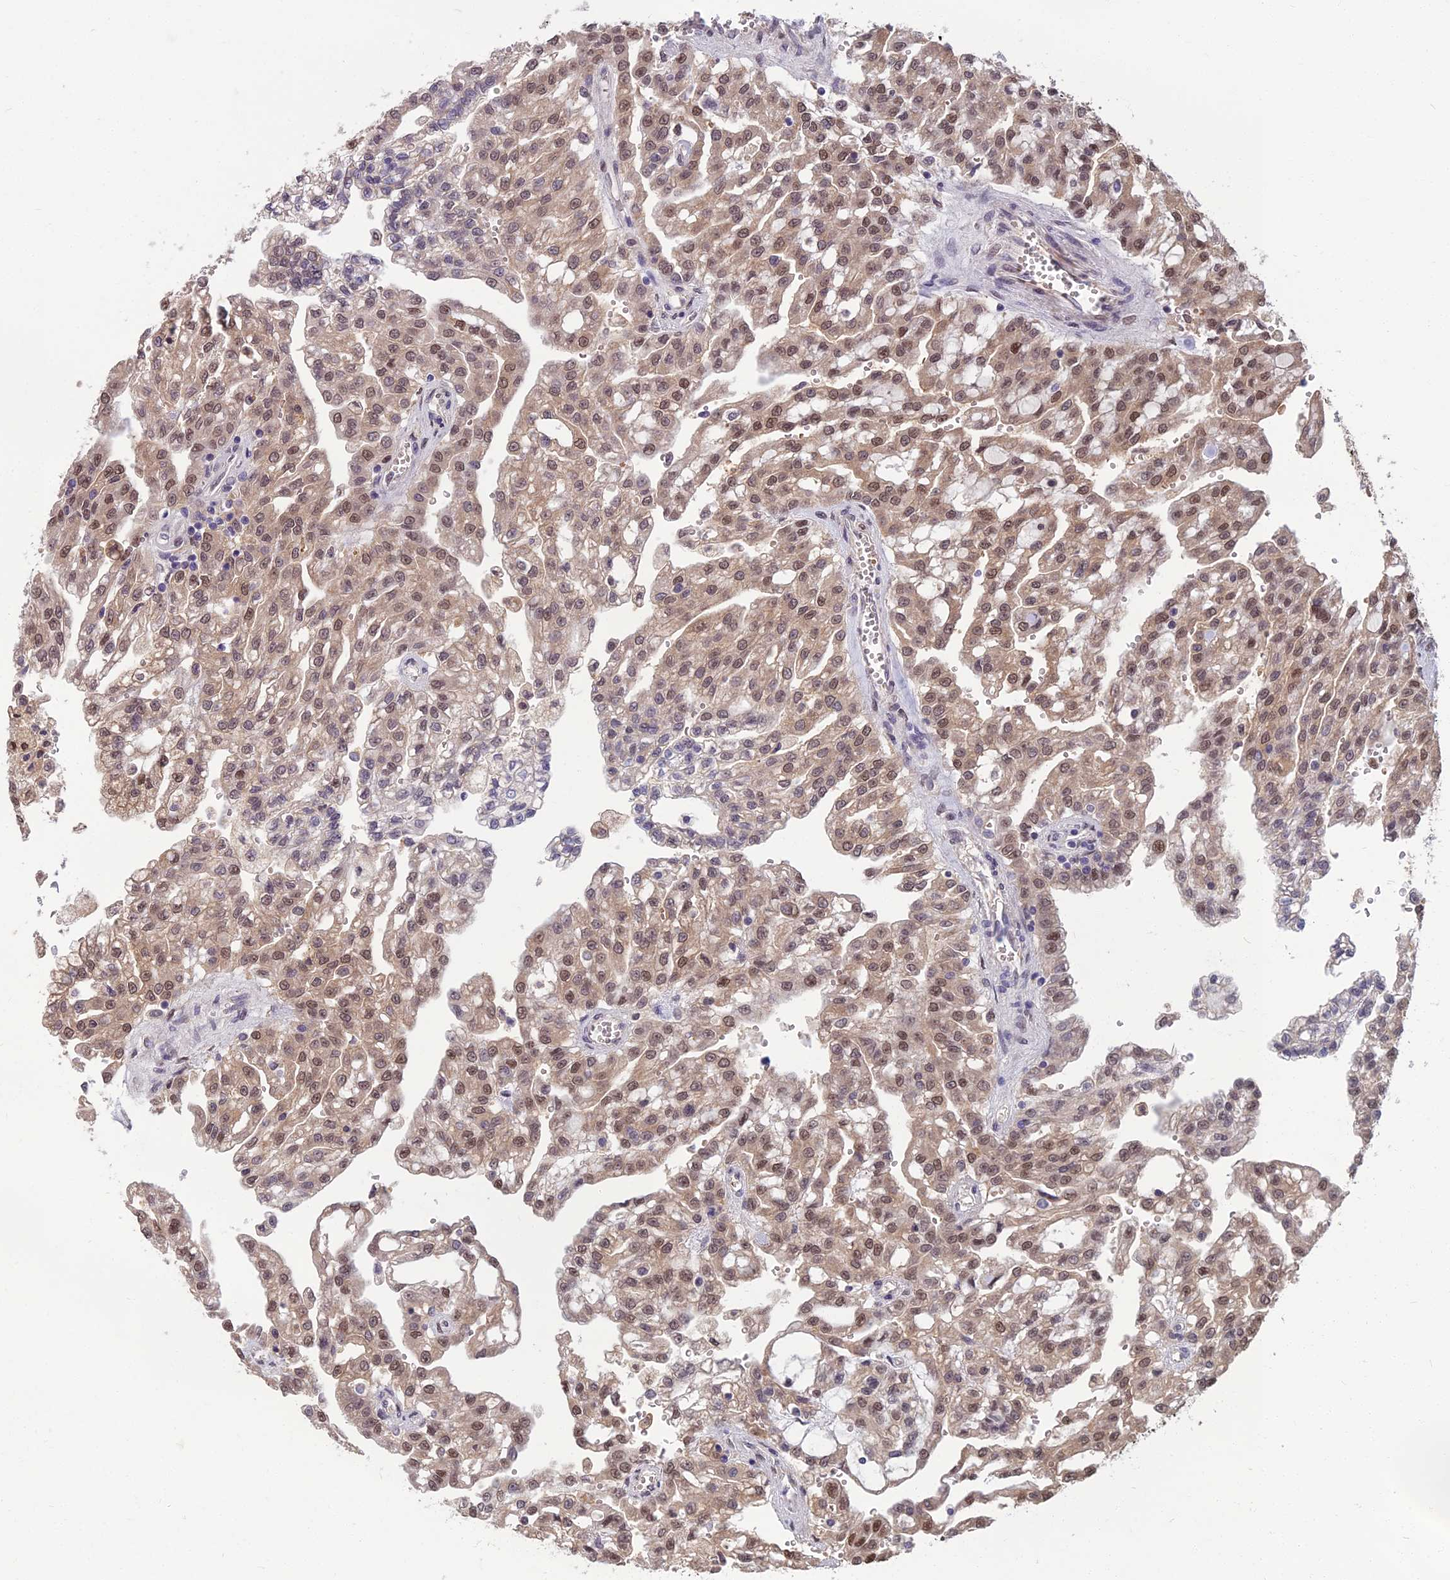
{"staining": {"intensity": "moderate", "quantity": ">75%", "location": "nuclear"}, "tissue": "renal cancer", "cell_type": "Tumor cells", "image_type": "cancer", "snomed": [{"axis": "morphology", "description": "Adenocarcinoma, NOS"}, {"axis": "topography", "description": "Kidney"}], "caption": "Protein analysis of adenocarcinoma (renal) tissue reveals moderate nuclear positivity in about >75% of tumor cells.", "gene": "NR4A3", "patient": {"sex": "male", "age": 63}}